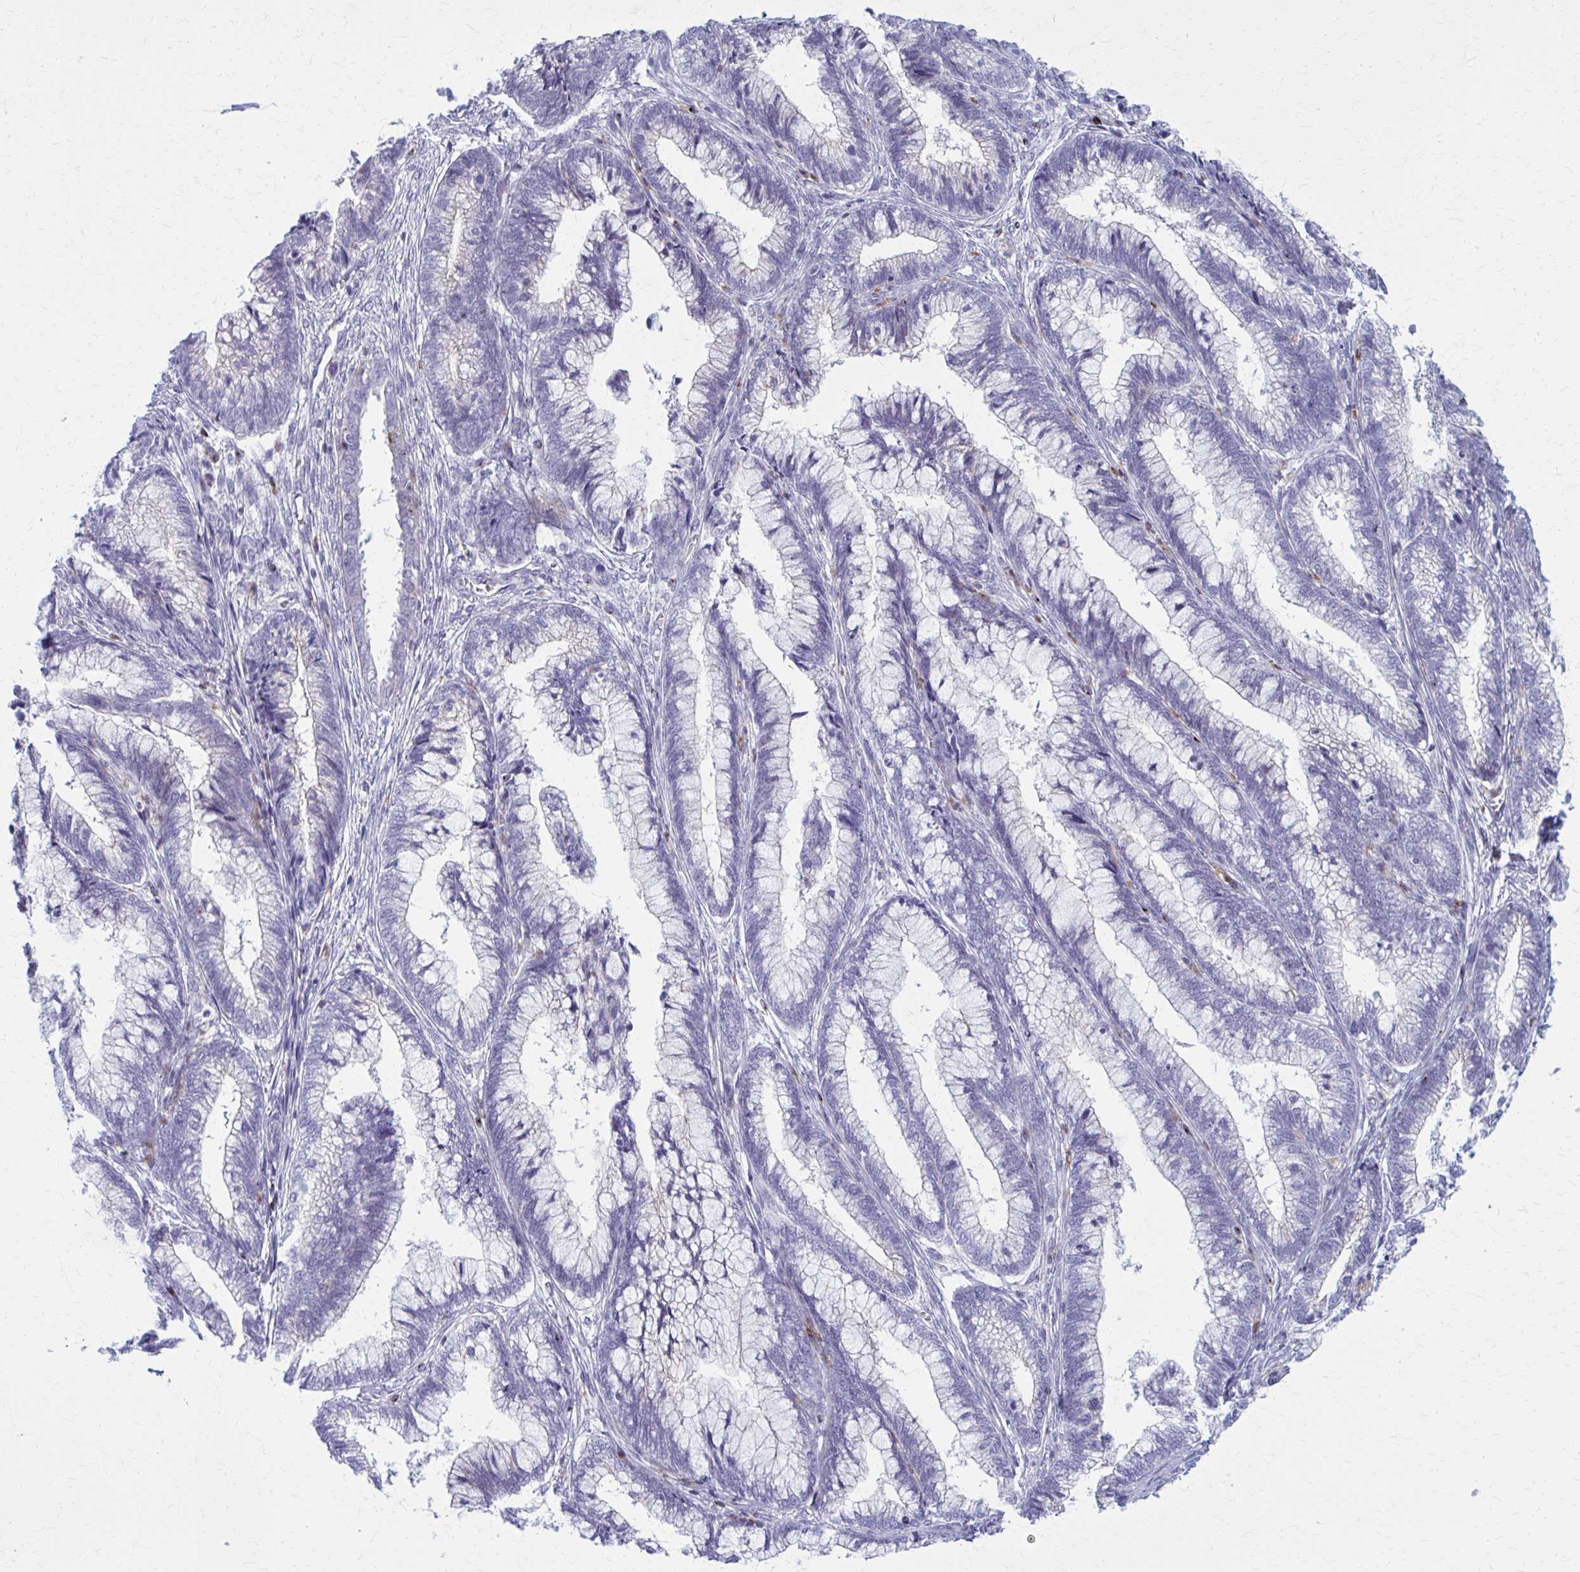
{"staining": {"intensity": "negative", "quantity": "none", "location": "none"}, "tissue": "cervical cancer", "cell_type": "Tumor cells", "image_type": "cancer", "snomed": [{"axis": "morphology", "description": "Adenocarcinoma, NOS"}, {"axis": "topography", "description": "Cervix"}], "caption": "An immunohistochemistry photomicrograph of adenocarcinoma (cervical) is shown. There is no staining in tumor cells of adenocarcinoma (cervical). Brightfield microscopy of IHC stained with DAB (brown) and hematoxylin (blue), captured at high magnification.", "gene": "PEDS1", "patient": {"sex": "female", "age": 44}}